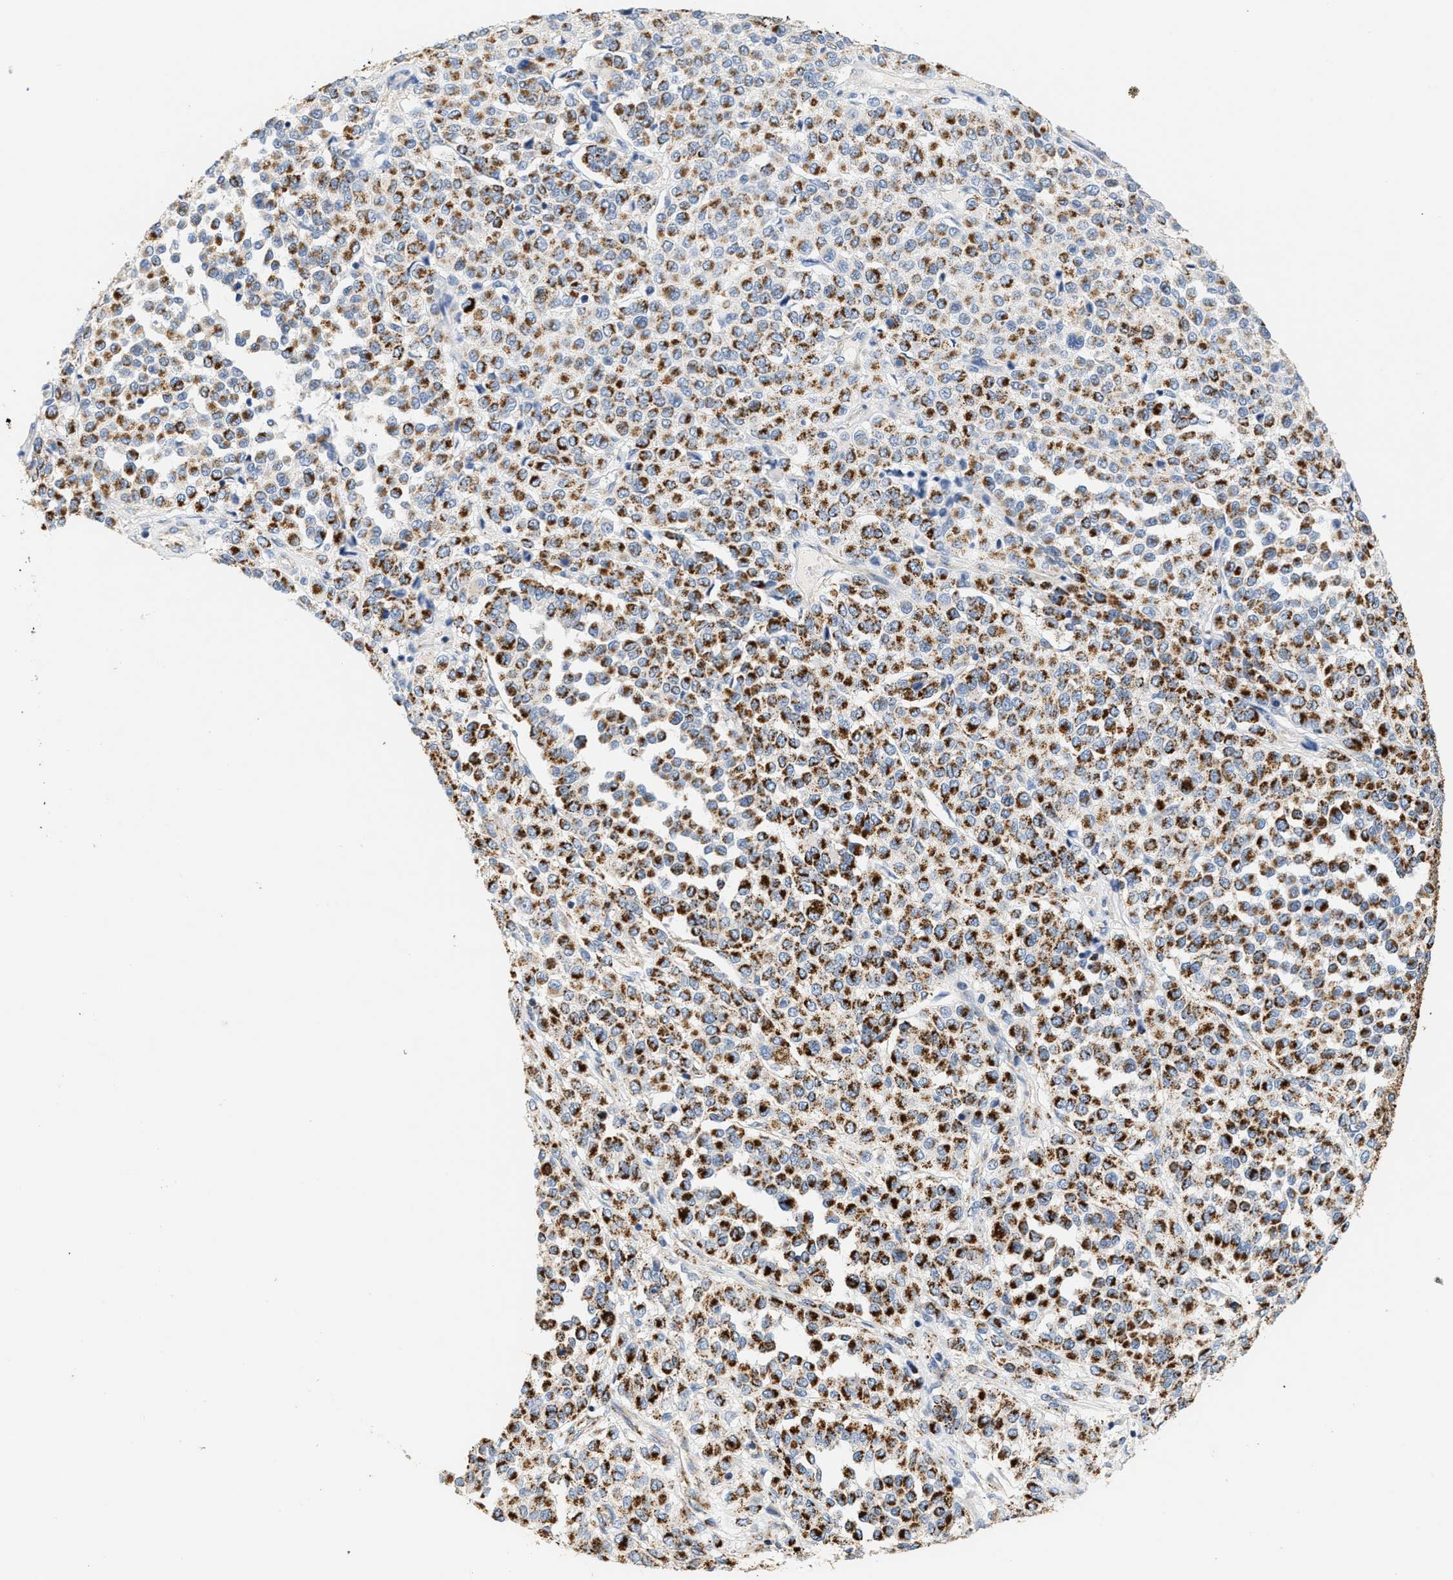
{"staining": {"intensity": "strong", "quantity": "25%-75%", "location": "cytoplasmic/membranous"}, "tissue": "melanoma", "cell_type": "Tumor cells", "image_type": "cancer", "snomed": [{"axis": "morphology", "description": "Malignant melanoma, Metastatic site"}, {"axis": "topography", "description": "Pancreas"}], "caption": "Human melanoma stained with a protein marker reveals strong staining in tumor cells.", "gene": "SHMT2", "patient": {"sex": "female", "age": 30}}